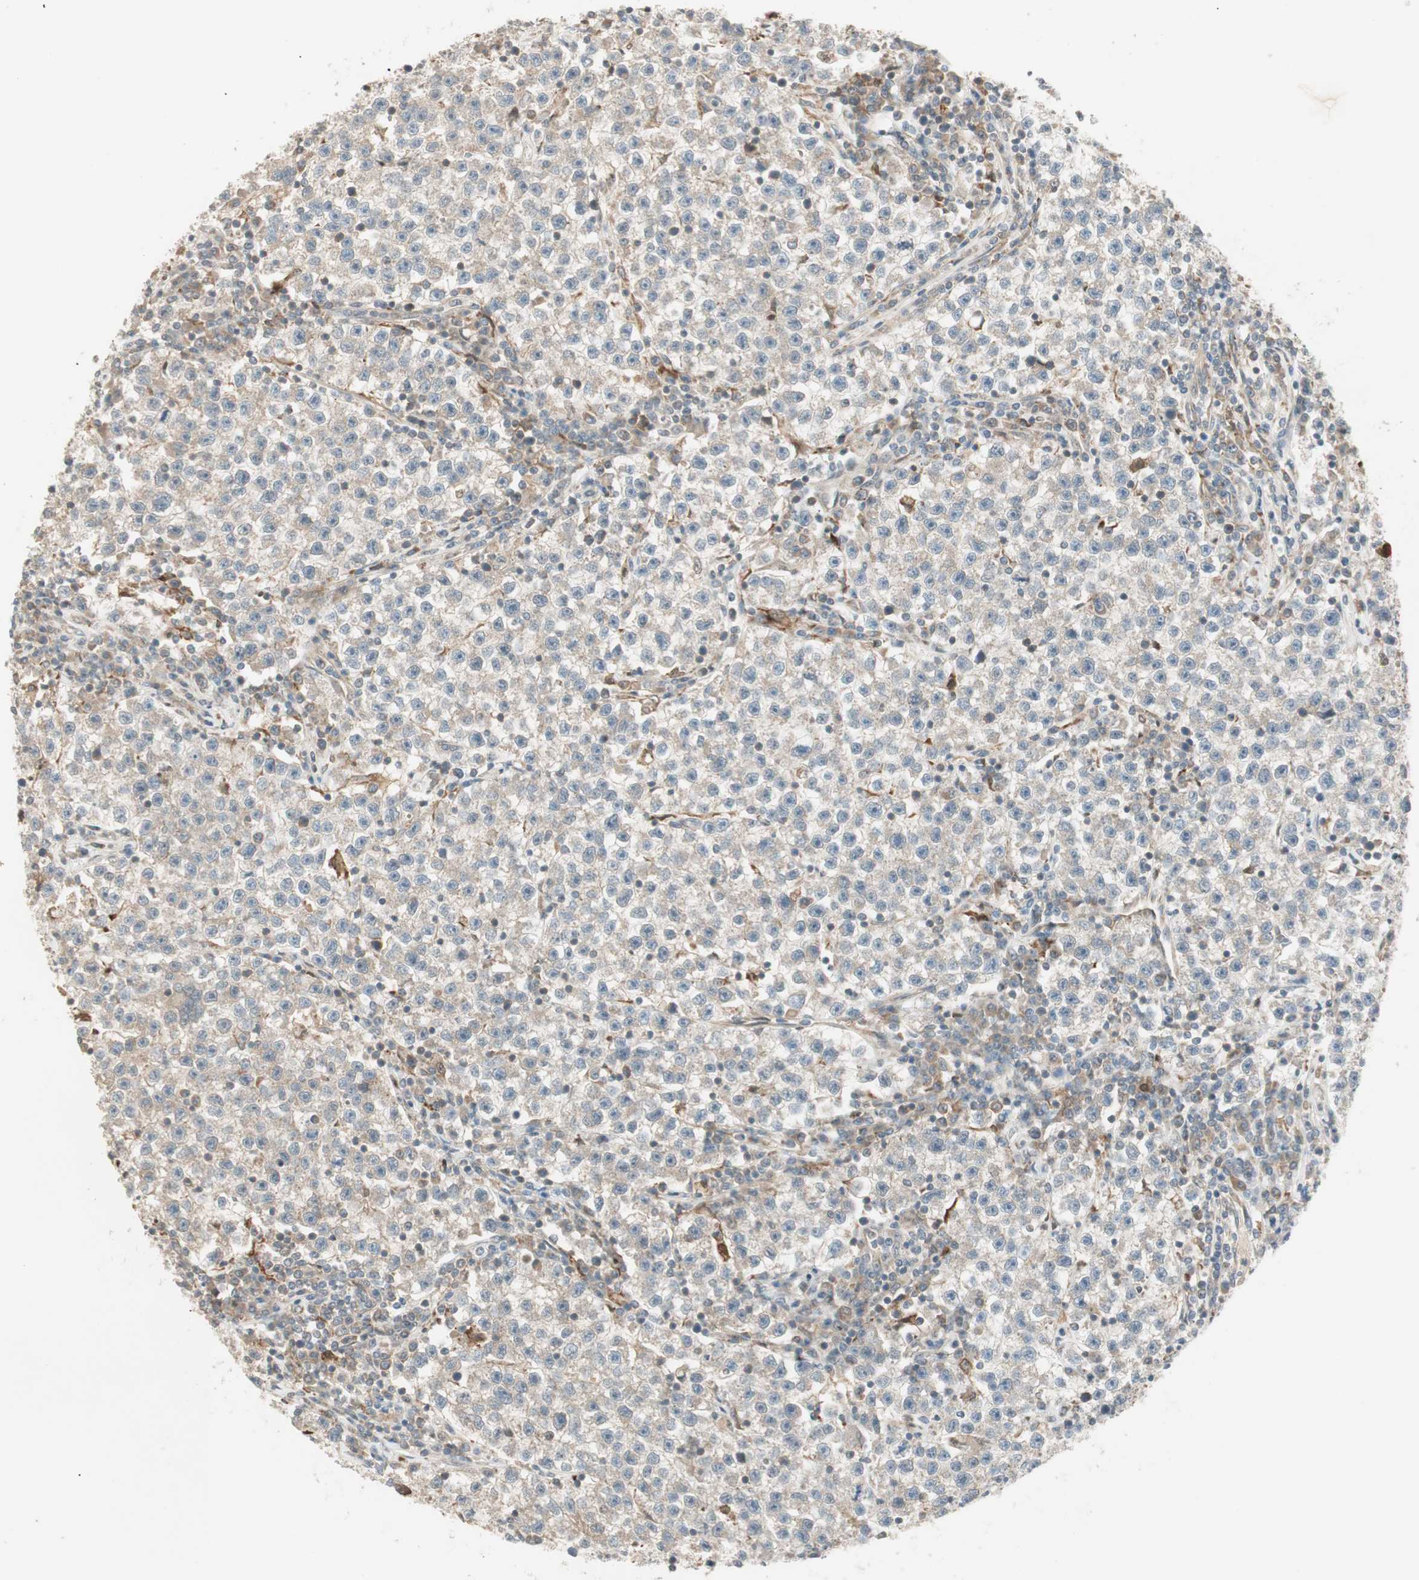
{"staining": {"intensity": "weak", "quantity": ">75%", "location": "cytoplasmic/membranous"}, "tissue": "testis cancer", "cell_type": "Tumor cells", "image_type": "cancer", "snomed": [{"axis": "morphology", "description": "Seminoma, NOS"}, {"axis": "topography", "description": "Testis"}], "caption": "The immunohistochemical stain labels weak cytoplasmic/membranous positivity in tumor cells of testis cancer (seminoma) tissue.", "gene": "SFRP1", "patient": {"sex": "male", "age": 22}}